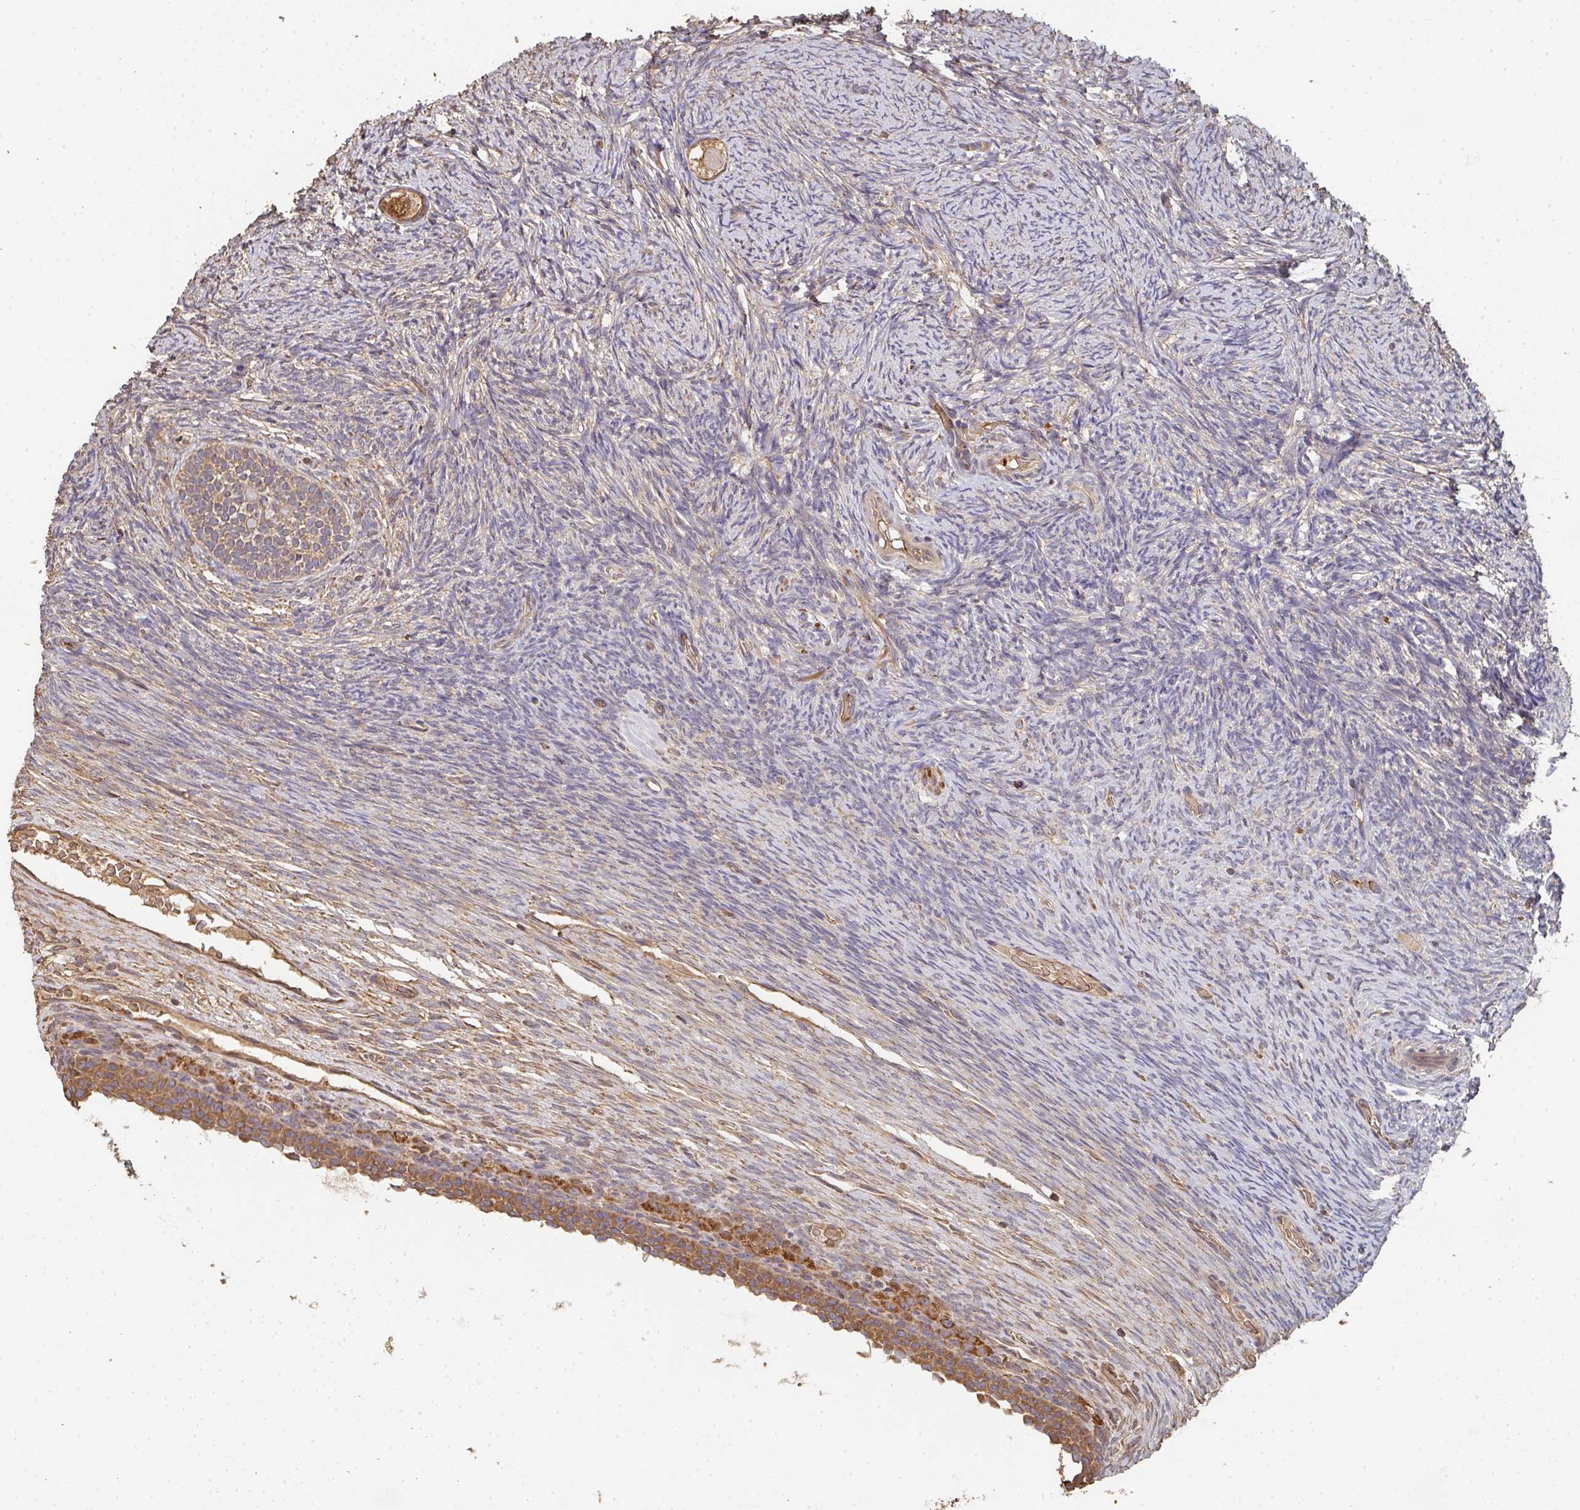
{"staining": {"intensity": "moderate", "quantity": ">75%", "location": "cytoplasmic/membranous"}, "tissue": "ovary", "cell_type": "Follicle cells", "image_type": "normal", "snomed": [{"axis": "morphology", "description": "Normal tissue, NOS"}, {"axis": "topography", "description": "Ovary"}], "caption": "IHC (DAB) staining of unremarkable ovary displays moderate cytoplasmic/membranous protein staining in approximately >75% of follicle cells. The staining is performed using DAB (3,3'-diaminobenzidine) brown chromogen to label protein expression. The nuclei are counter-stained blue using hematoxylin.", "gene": "POLG", "patient": {"sex": "female", "age": 34}}